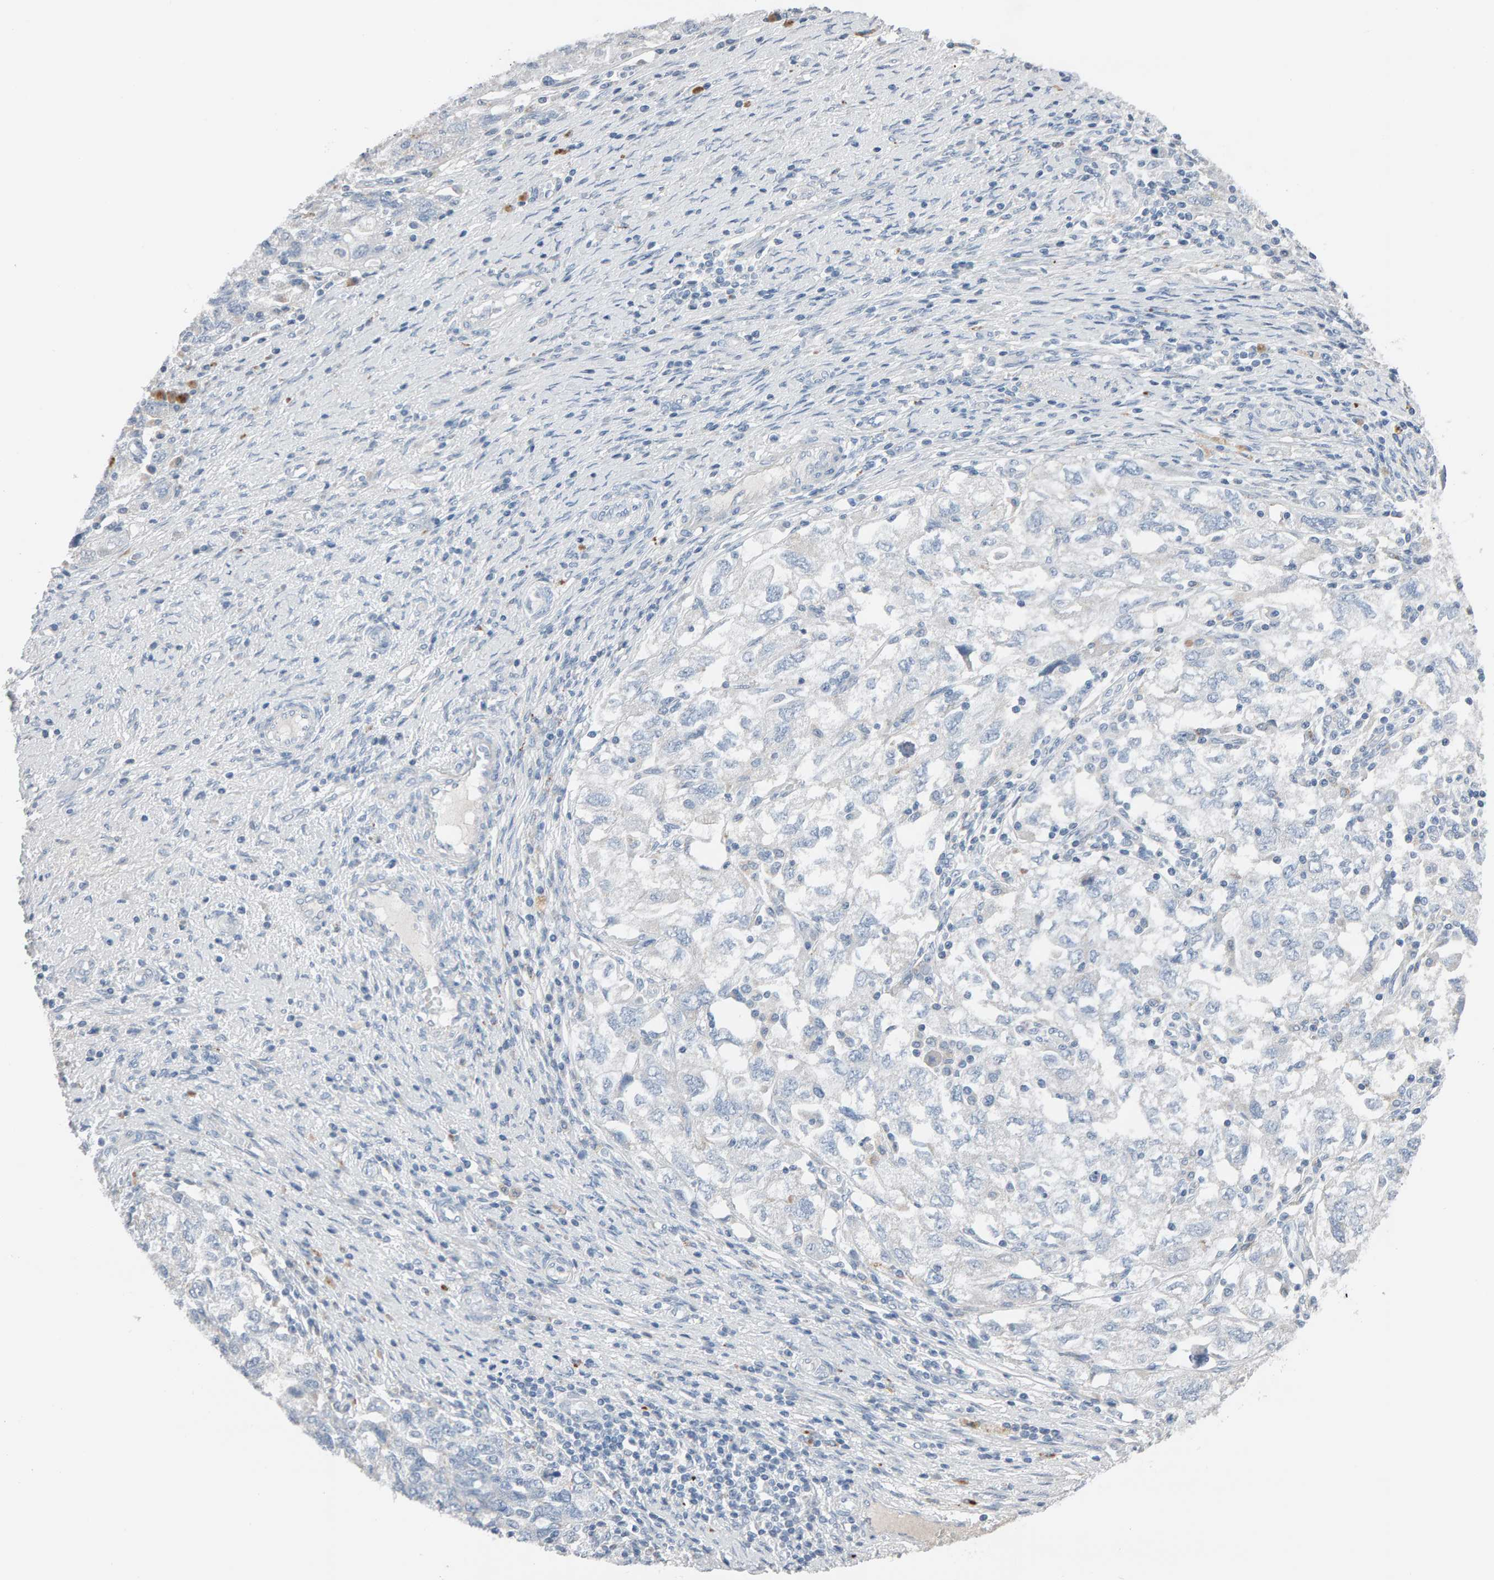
{"staining": {"intensity": "negative", "quantity": "none", "location": "none"}, "tissue": "ovarian cancer", "cell_type": "Tumor cells", "image_type": "cancer", "snomed": [{"axis": "morphology", "description": "Carcinoma, NOS"}, {"axis": "morphology", "description": "Cystadenocarcinoma, serous, NOS"}, {"axis": "topography", "description": "Ovary"}], "caption": "Tumor cells are negative for protein expression in human serous cystadenocarcinoma (ovarian).", "gene": "IPPK", "patient": {"sex": "female", "age": 69}}